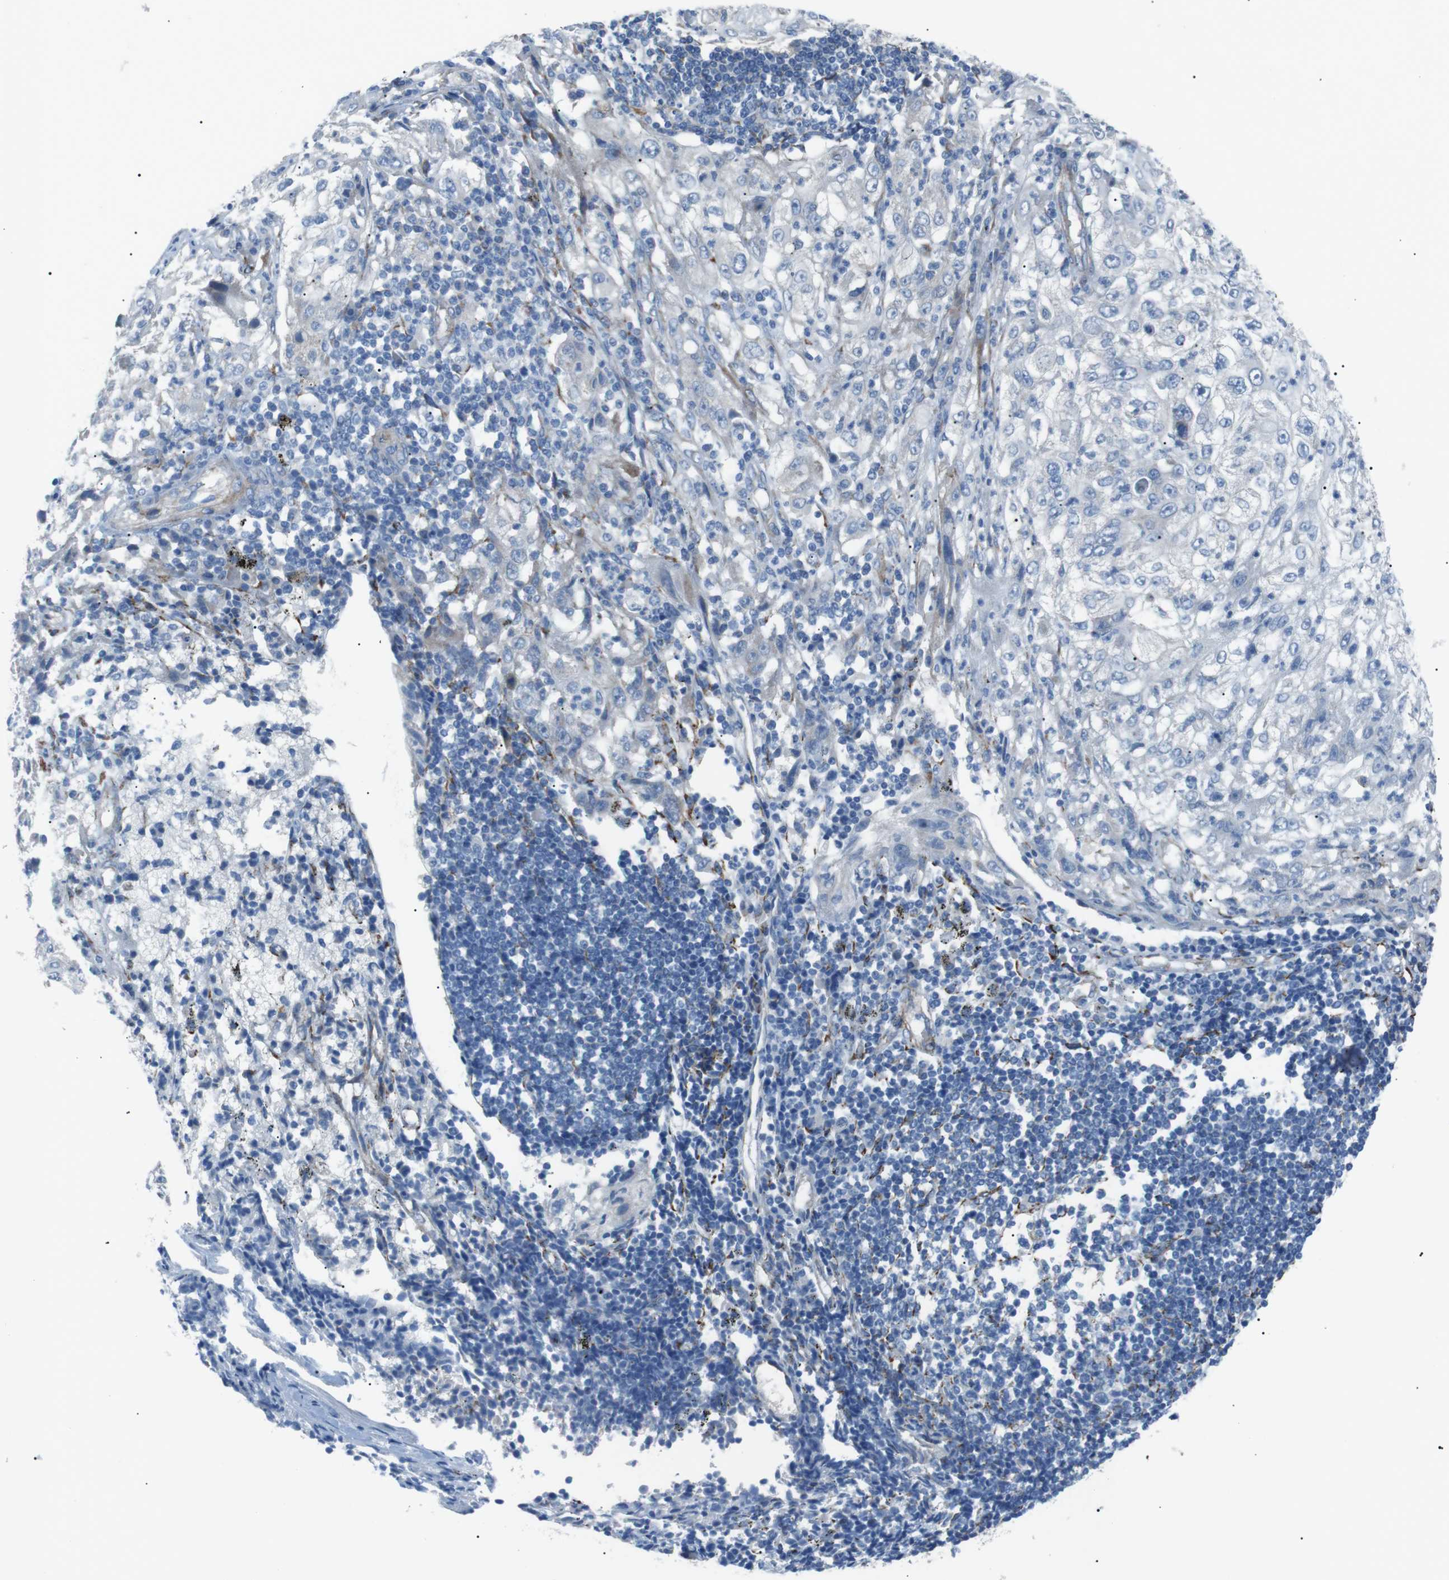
{"staining": {"intensity": "negative", "quantity": "none", "location": "none"}, "tissue": "lung cancer", "cell_type": "Tumor cells", "image_type": "cancer", "snomed": [{"axis": "morphology", "description": "Inflammation, NOS"}, {"axis": "morphology", "description": "Squamous cell carcinoma, NOS"}, {"axis": "topography", "description": "Lymph node"}, {"axis": "topography", "description": "Soft tissue"}, {"axis": "topography", "description": "Lung"}], "caption": "Image shows no protein positivity in tumor cells of squamous cell carcinoma (lung) tissue.", "gene": "MTARC2", "patient": {"sex": "male", "age": 66}}